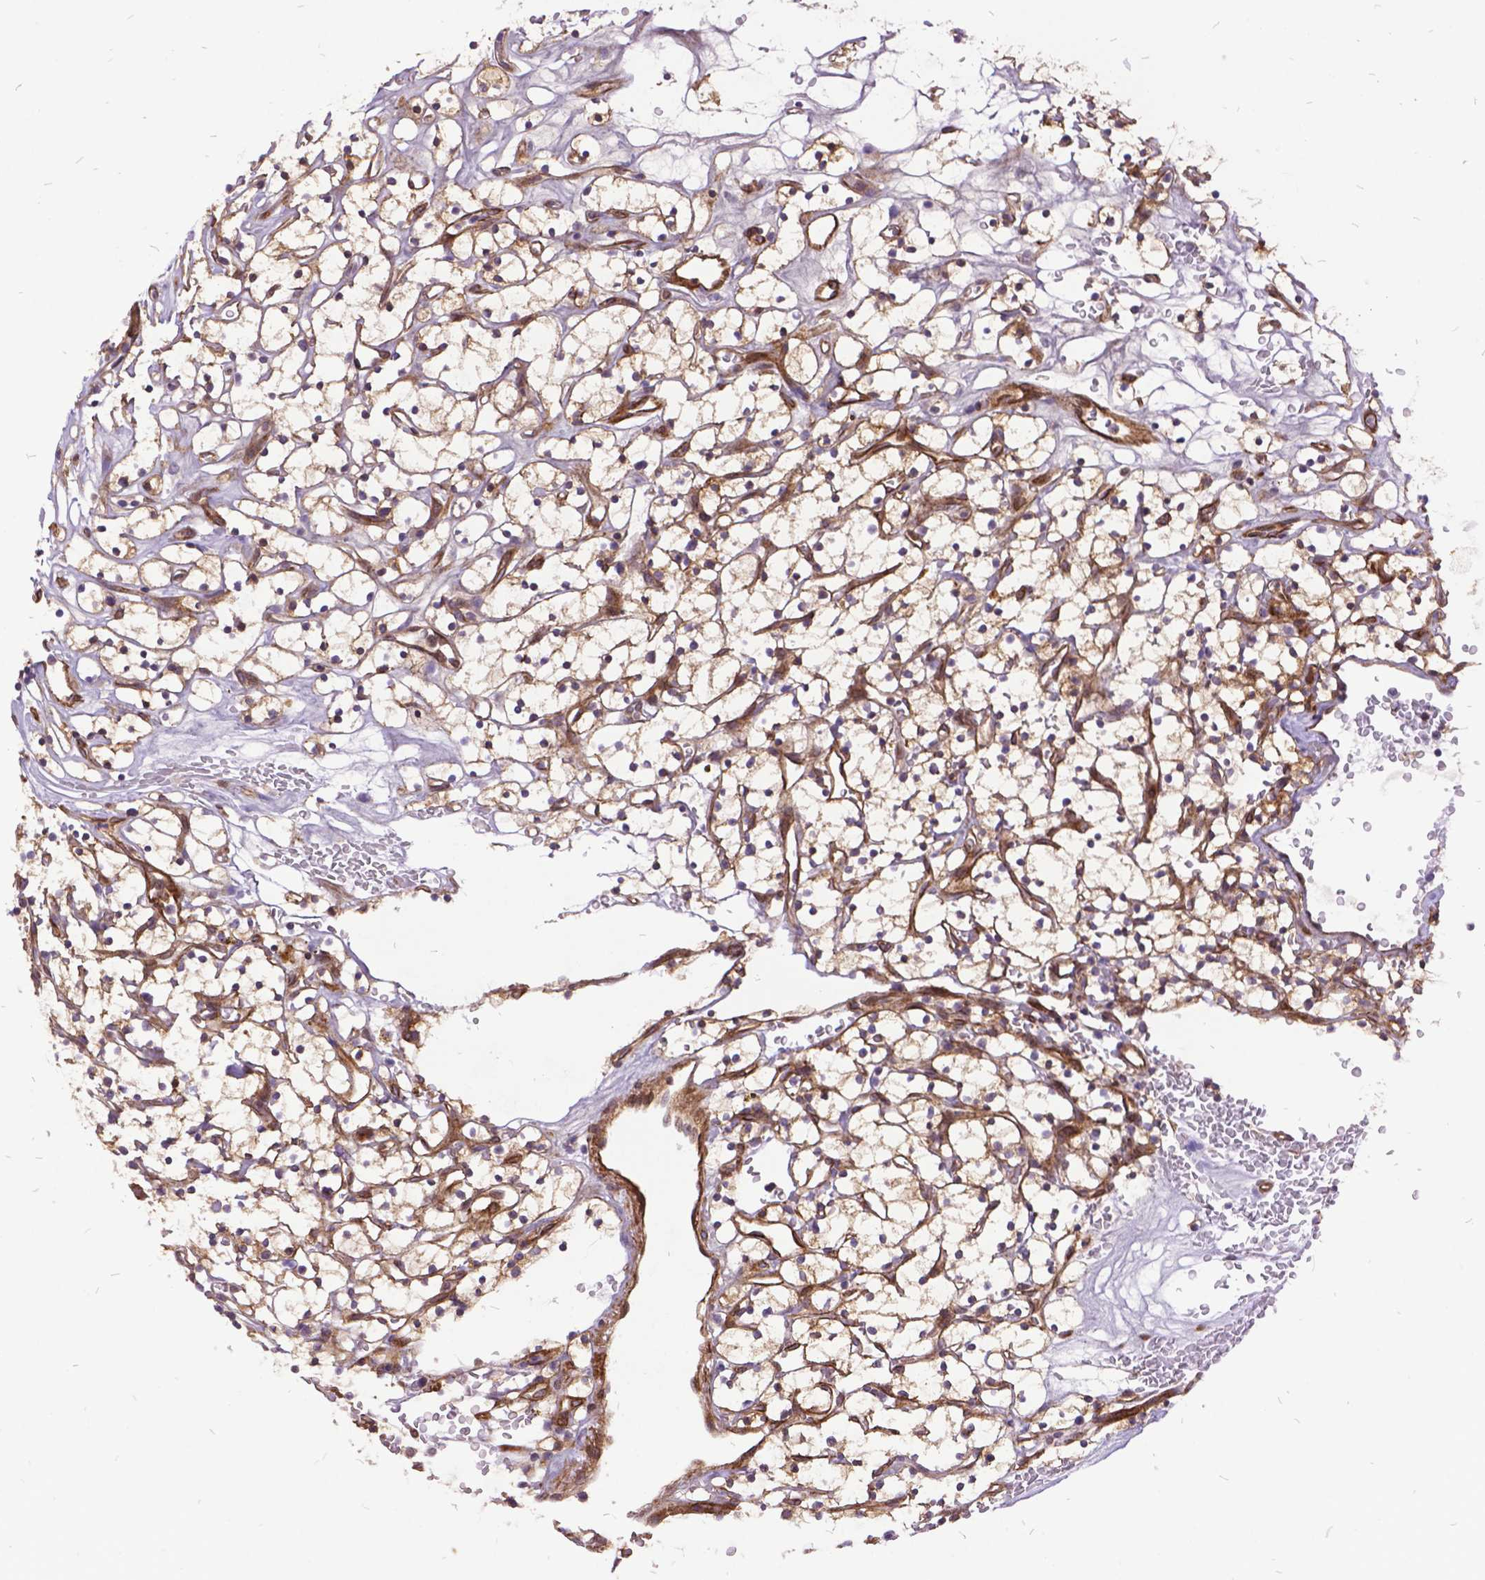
{"staining": {"intensity": "weak", "quantity": ">75%", "location": "cytoplasmic/membranous"}, "tissue": "renal cancer", "cell_type": "Tumor cells", "image_type": "cancer", "snomed": [{"axis": "morphology", "description": "Adenocarcinoma, NOS"}, {"axis": "topography", "description": "Kidney"}], "caption": "Renal cancer was stained to show a protein in brown. There is low levels of weak cytoplasmic/membranous staining in about >75% of tumor cells.", "gene": "GRB7", "patient": {"sex": "female", "age": 64}}